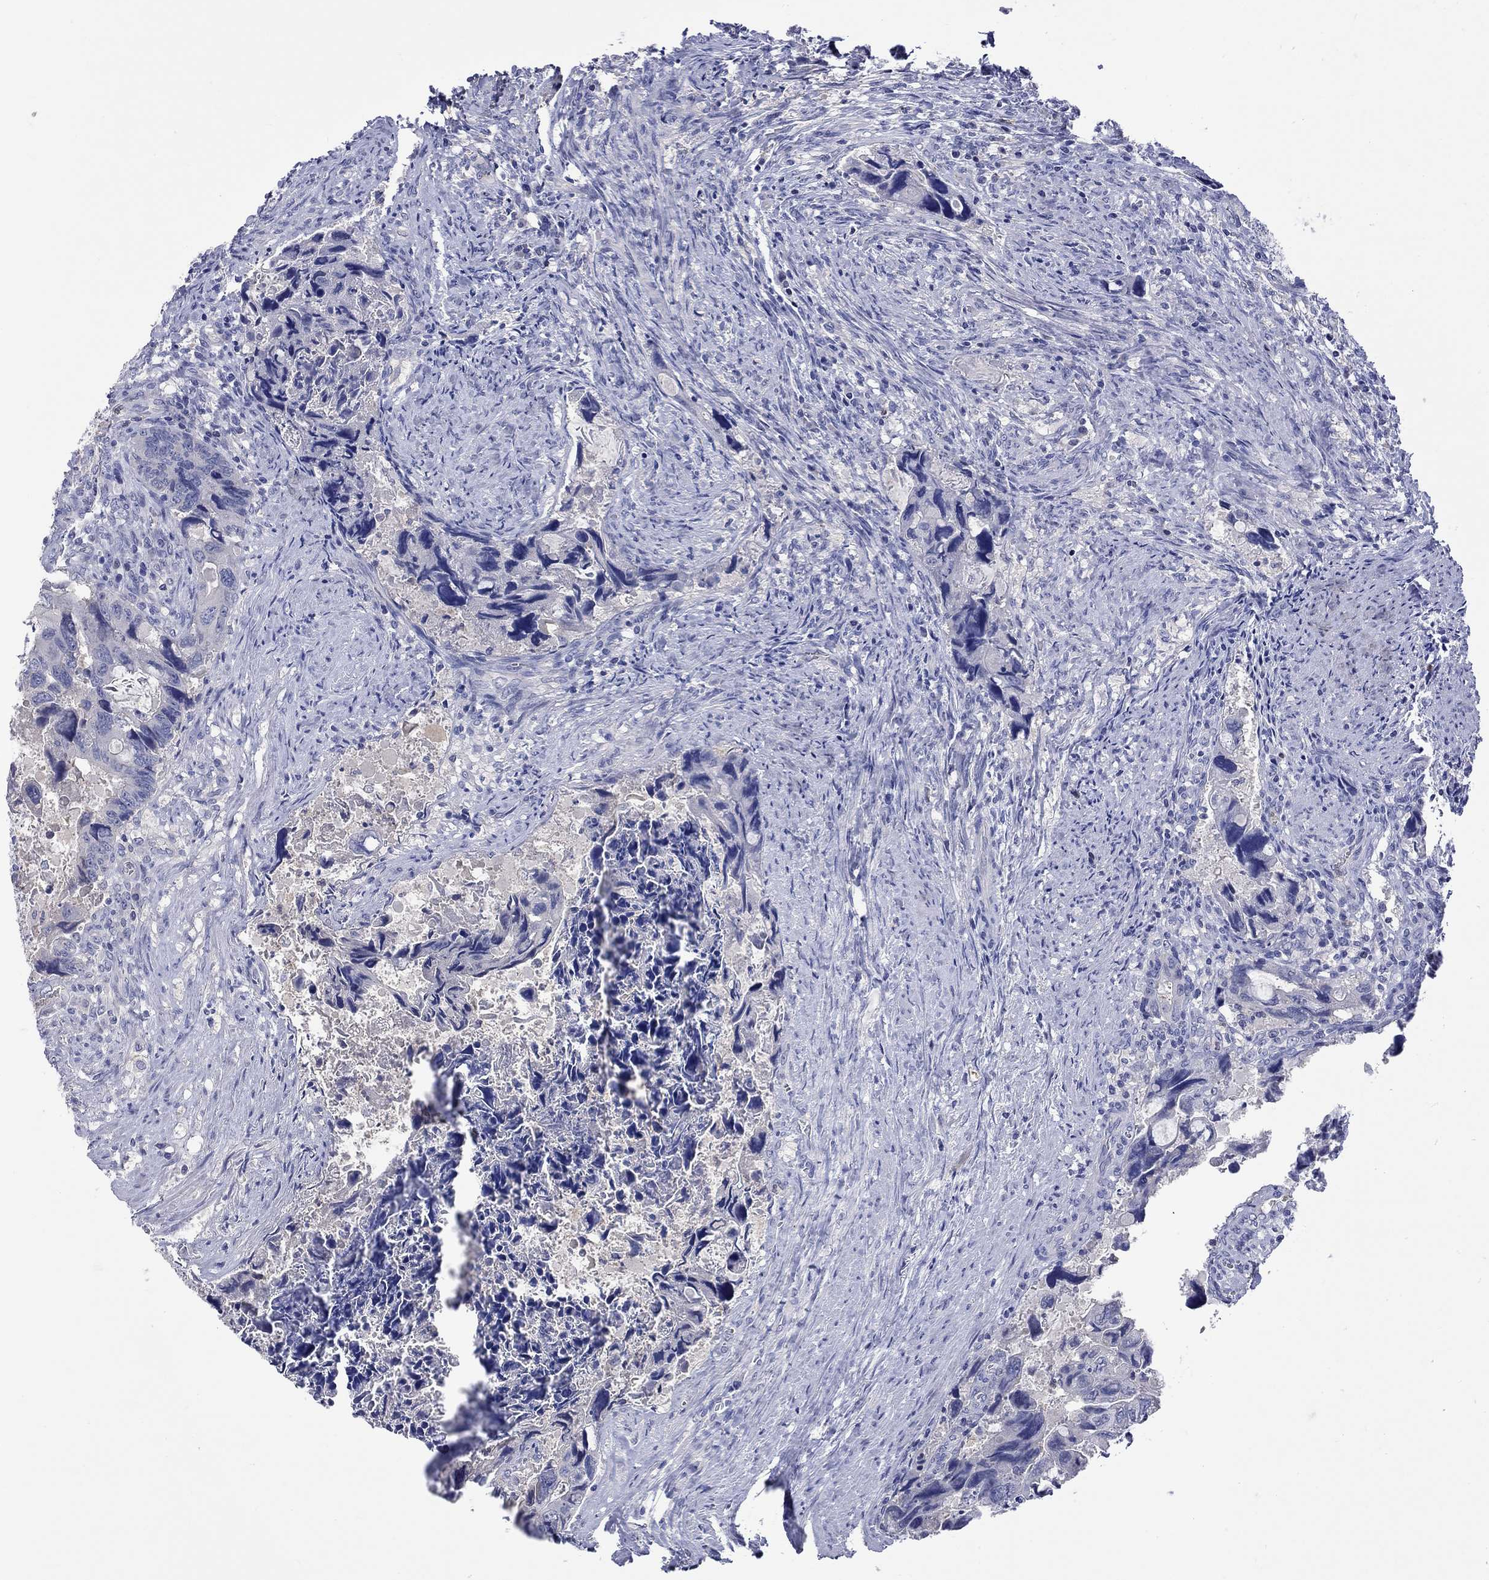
{"staining": {"intensity": "weak", "quantity": "<25%", "location": "nuclear"}, "tissue": "colorectal cancer", "cell_type": "Tumor cells", "image_type": "cancer", "snomed": [{"axis": "morphology", "description": "Adenocarcinoma, NOS"}, {"axis": "topography", "description": "Rectum"}], "caption": "This is an immunohistochemistry histopathology image of human adenocarcinoma (colorectal). There is no positivity in tumor cells.", "gene": "LRFN4", "patient": {"sex": "male", "age": 62}}